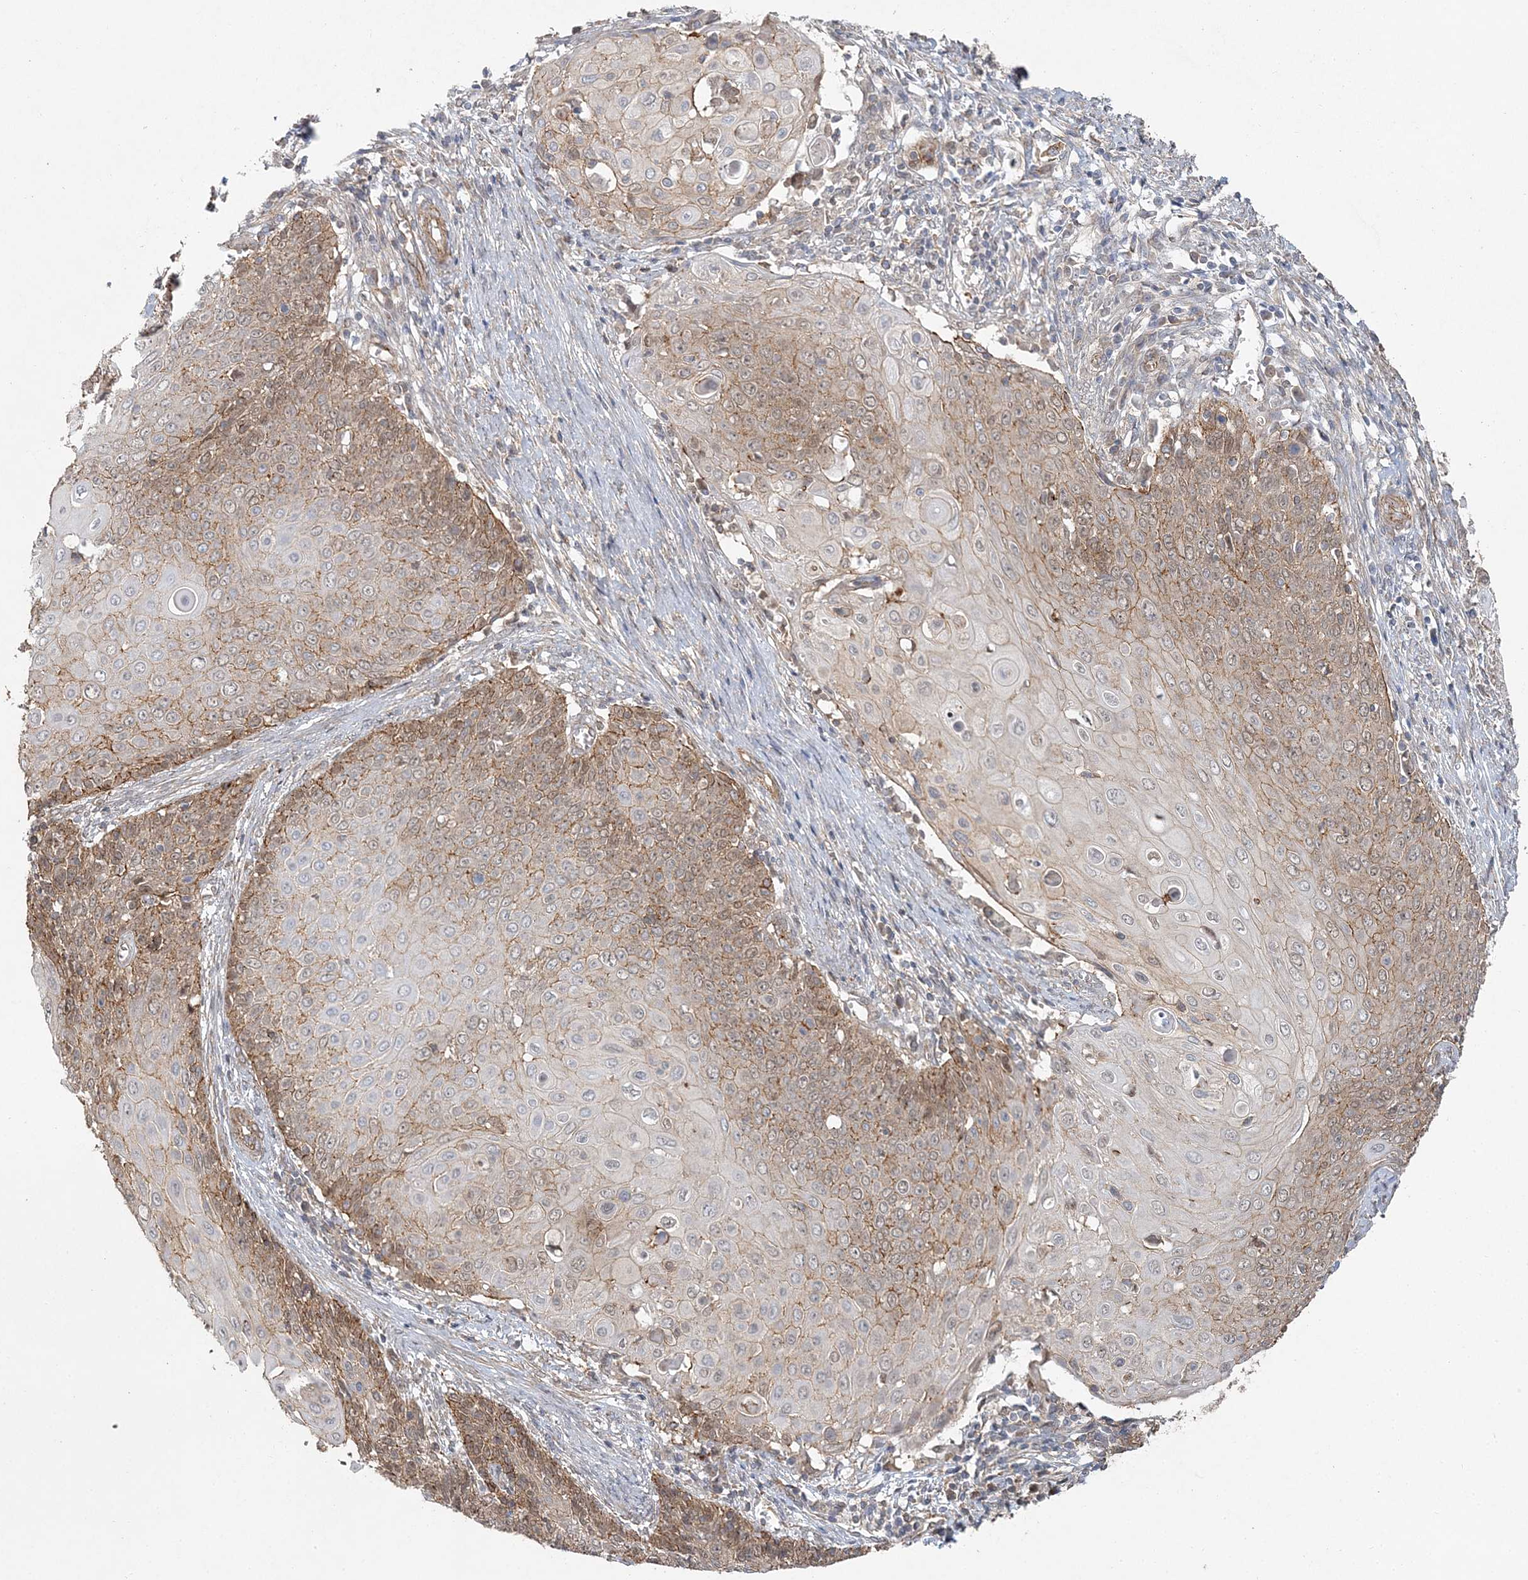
{"staining": {"intensity": "moderate", "quantity": "25%-75%", "location": "cytoplasmic/membranous"}, "tissue": "cervical cancer", "cell_type": "Tumor cells", "image_type": "cancer", "snomed": [{"axis": "morphology", "description": "Squamous cell carcinoma, NOS"}, {"axis": "topography", "description": "Cervix"}], "caption": "Immunohistochemistry (IHC) of human squamous cell carcinoma (cervical) reveals medium levels of moderate cytoplasmic/membranous staining in approximately 25%-75% of tumor cells. (Brightfield microscopy of DAB IHC at high magnification).", "gene": "MAT2B", "patient": {"sex": "female", "age": 39}}